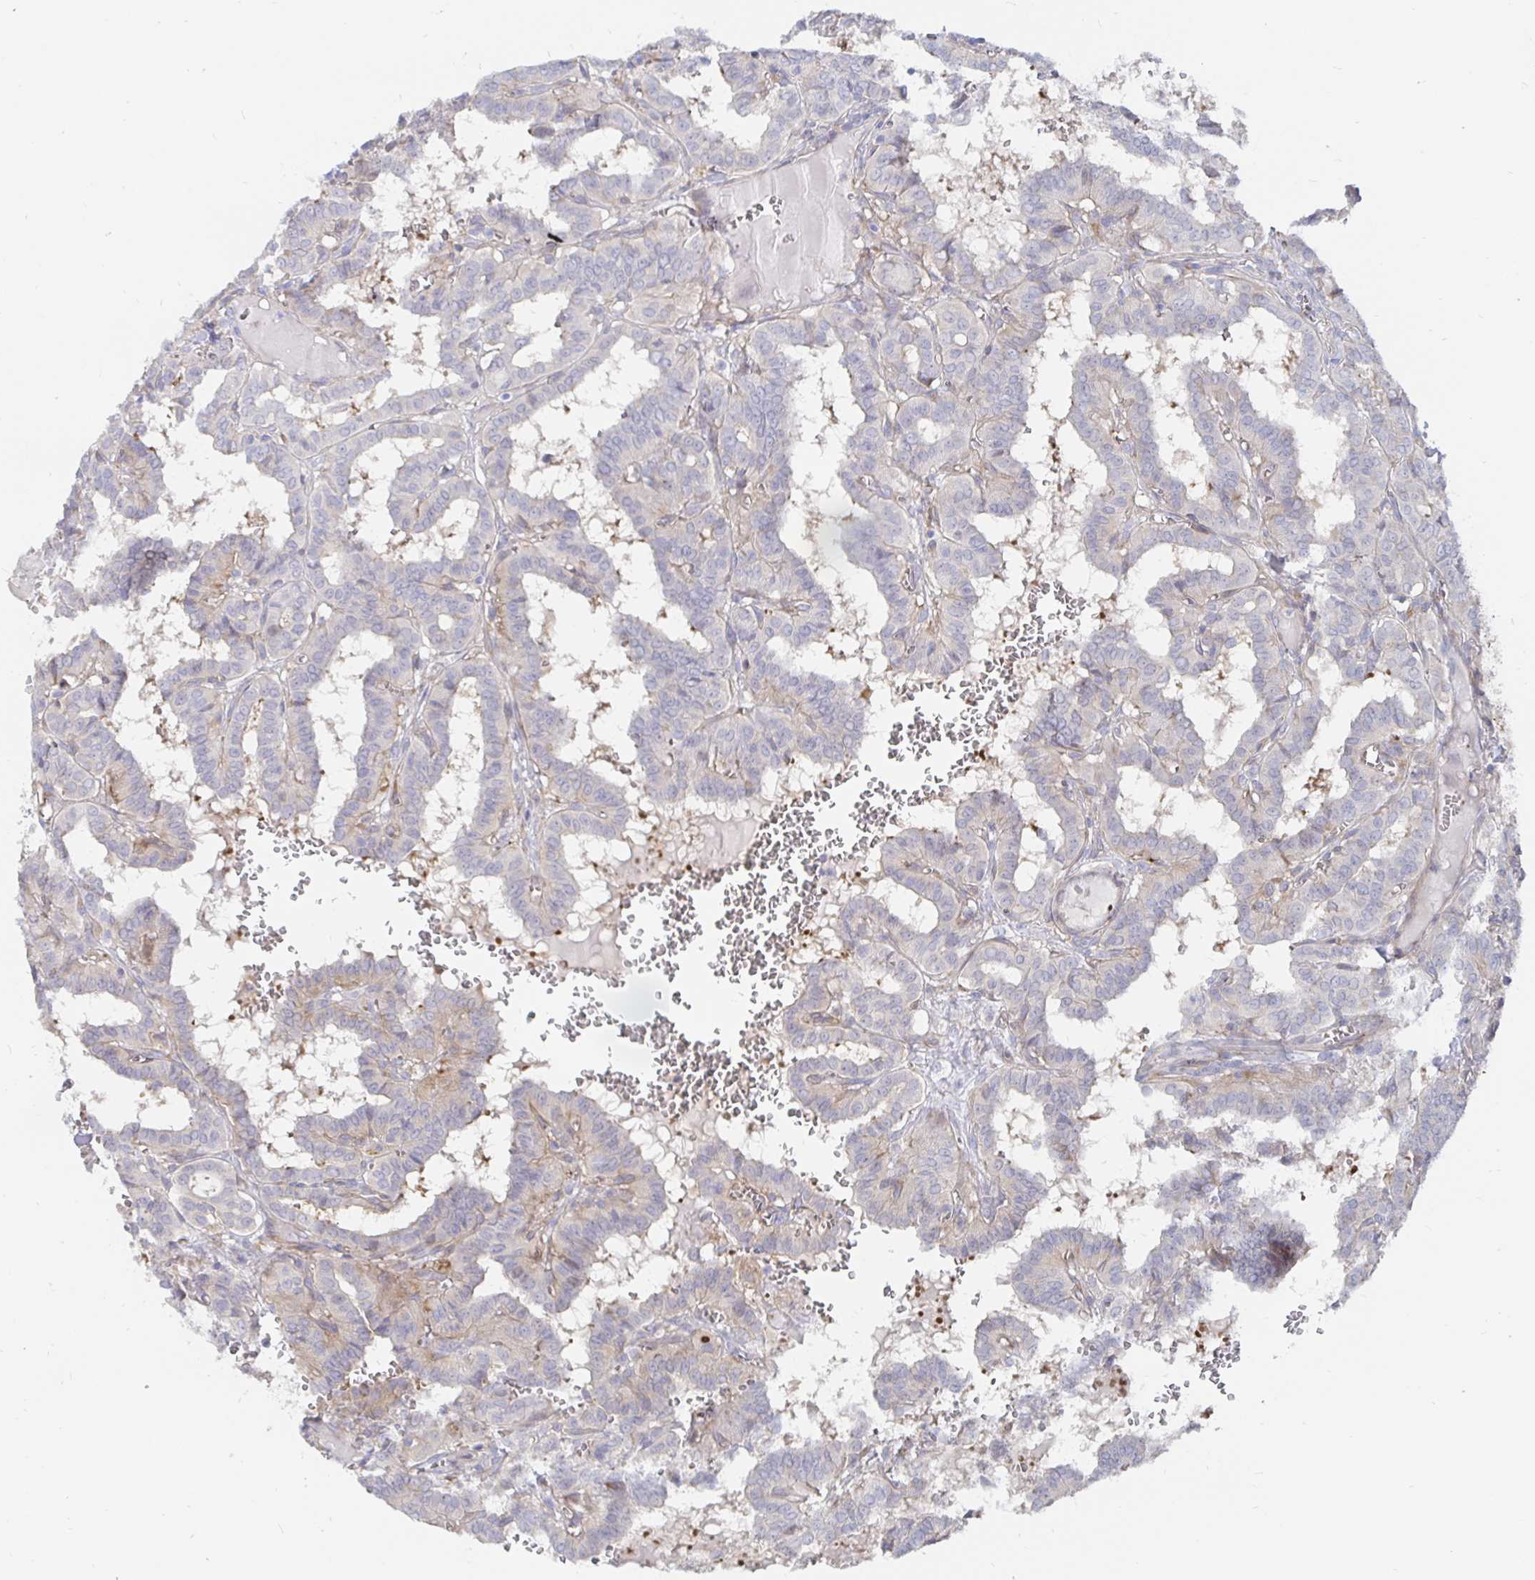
{"staining": {"intensity": "negative", "quantity": "none", "location": "none"}, "tissue": "thyroid cancer", "cell_type": "Tumor cells", "image_type": "cancer", "snomed": [{"axis": "morphology", "description": "Papillary adenocarcinoma, NOS"}, {"axis": "topography", "description": "Thyroid gland"}], "caption": "This is a micrograph of immunohistochemistry staining of thyroid cancer (papillary adenocarcinoma), which shows no expression in tumor cells.", "gene": "KCTD19", "patient": {"sex": "female", "age": 21}}